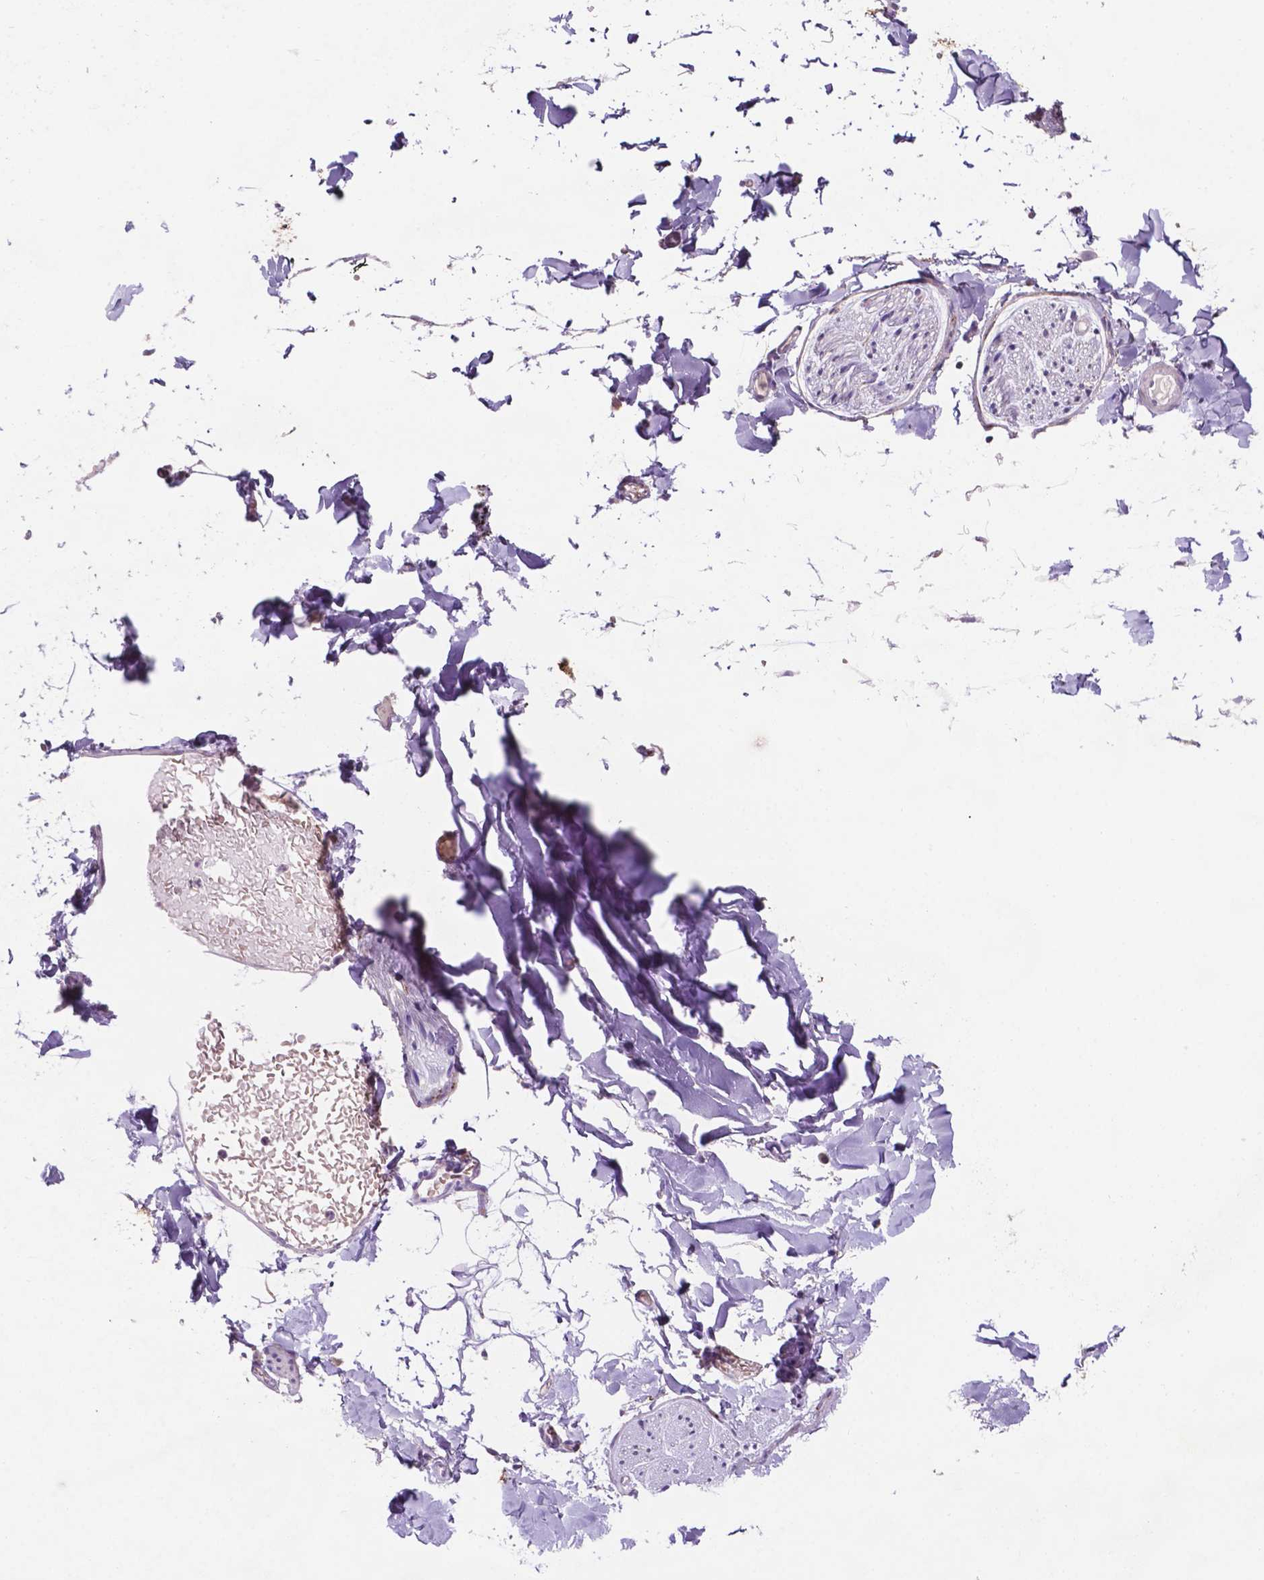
{"staining": {"intensity": "weak", "quantity": "<25%", "location": "cytoplasmic/membranous"}, "tissue": "adipose tissue", "cell_type": "Adipocytes", "image_type": "normal", "snomed": [{"axis": "morphology", "description": "Normal tissue, NOS"}, {"axis": "topography", "description": "Gallbladder"}, {"axis": "topography", "description": "Peripheral nerve tissue"}], "caption": "IHC of benign adipose tissue displays no staining in adipocytes.", "gene": "MKRN2OS", "patient": {"sex": "female", "age": 45}}